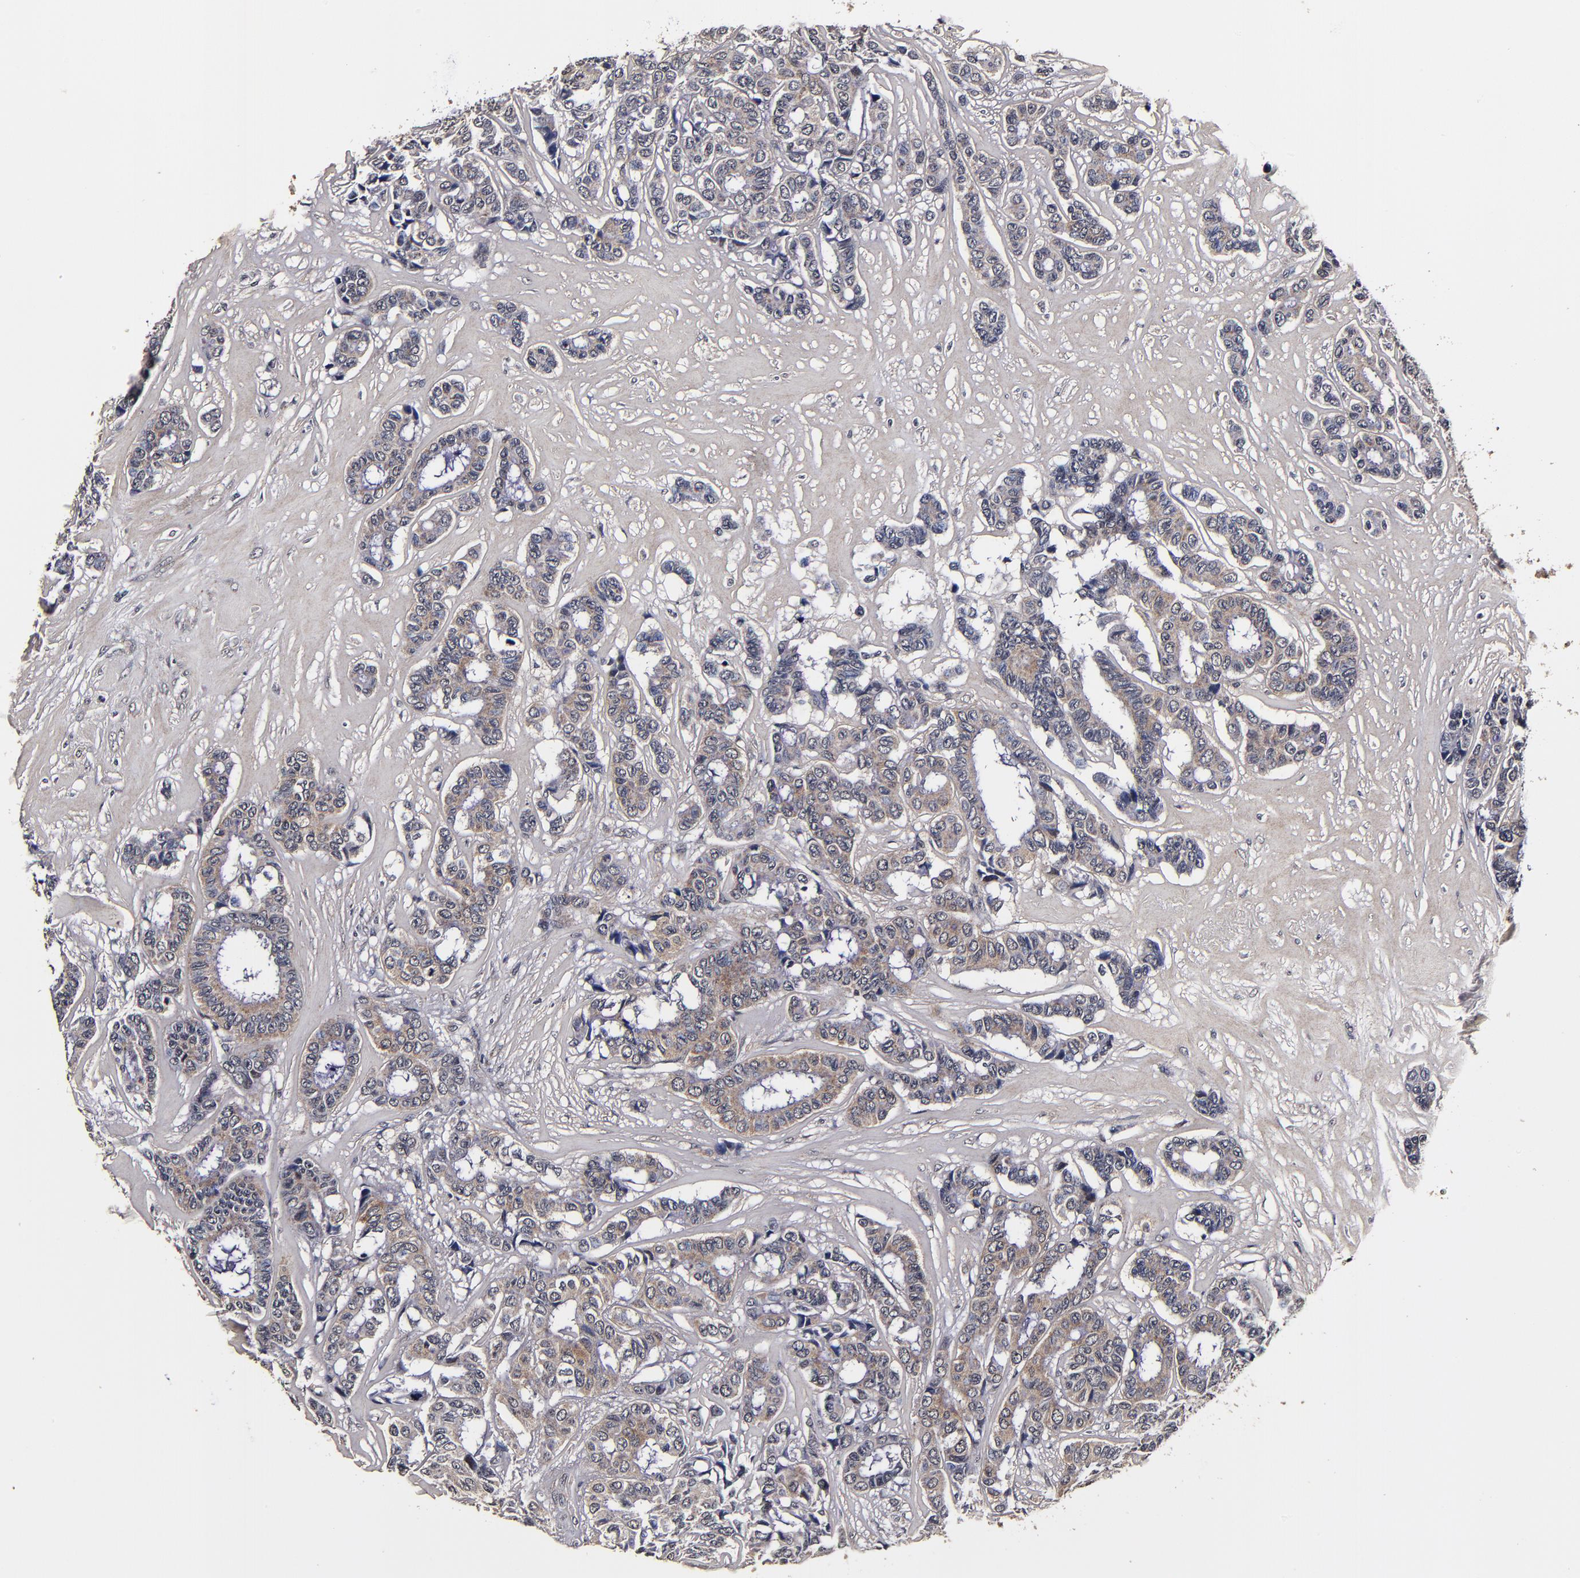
{"staining": {"intensity": "weak", "quantity": "25%-75%", "location": "cytoplasmic/membranous"}, "tissue": "breast cancer", "cell_type": "Tumor cells", "image_type": "cancer", "snomed": [{"axis": "morphology", "description": "Duct carcinoma"}, {"axis": "topography", "description": "Breast"}], "caption": "Breast invasive ductal carcinoma tissue reveals weak cytoplasmic/membranous positivity in about 25%-75% of tumor cells, visualized by immunohistochemistry. (DAB (3,3'-diaminobenzidine) IHC, brown staining for protein, blue staining for nuclei).", "gene": "MMP15", "patient": {"sex": "female", "age": 87}}